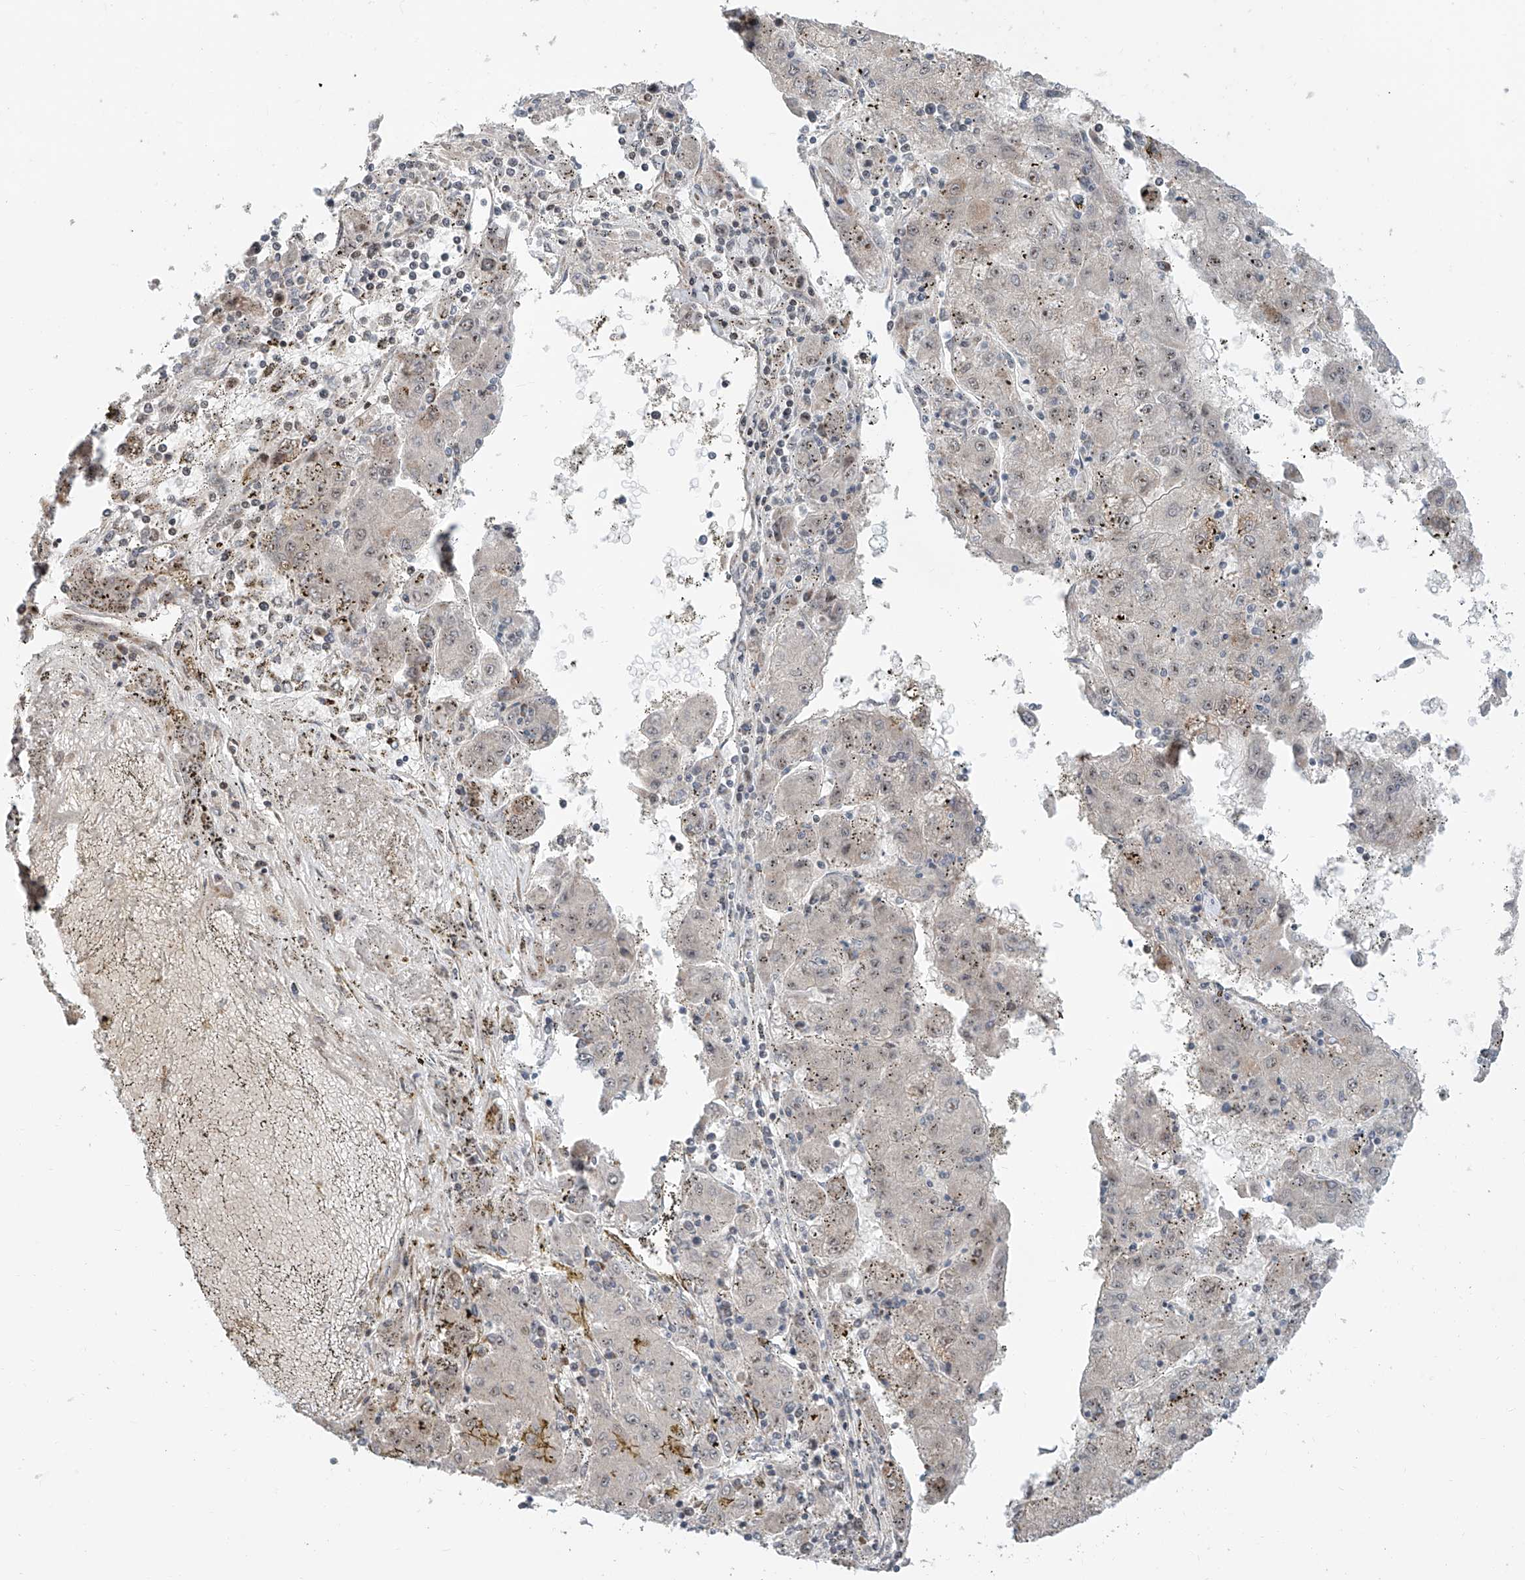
{"staining": {"intensity": "negative", "quantity": "none", "location": "none"}, "tissue": "liver cancer", "cell_type": "Tumor cells", "image_type": "cancer", "snomed": [{"axis": "morphology", "description": "Carcinoma, Hepatocellular, NOS"}, {"axis": "topography", "description": "Liver"}], "caption": "An IHC micrograph of liver hepatocellular carcinoma is shown. There is no staining in tumor cells of liver hepatocellular carcinoma.", "gene": "SDE2", "patient": {"sex": "male", "age": 72}}